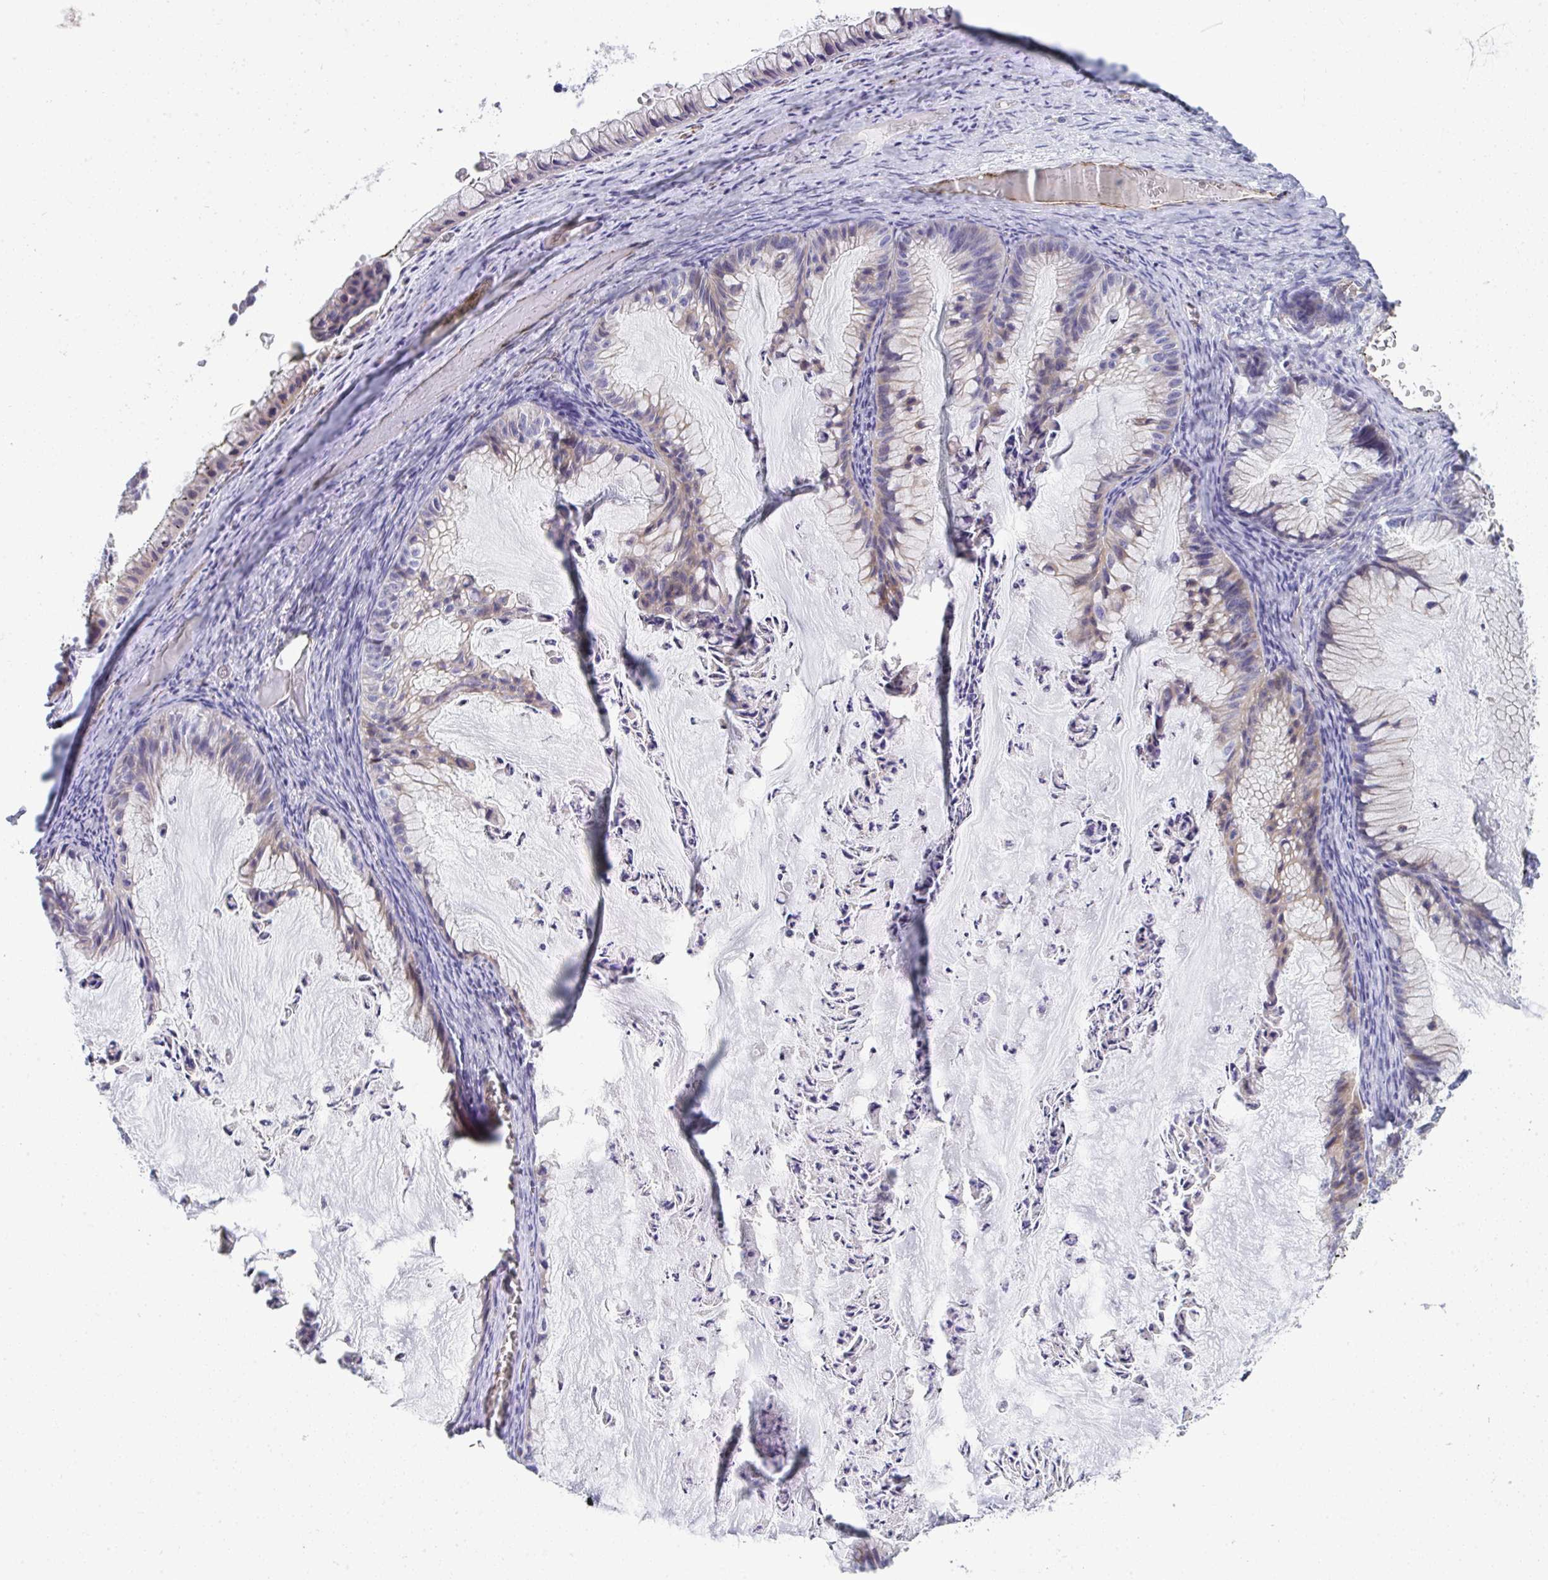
{"staining": {"intensity": "weak", "quantity": "<25%", "location": "cytoplasmic/membranous"}, "tissue": "ovarian cancer", "cell_type": "Tumor cells", "image_type": "cancer", "snomed": [{"axis": "morphology", "description": "Cystadenocarcinoma, mucinous, NOS"}, {"axis": "topography", "description": "Ovary"}], "caption": "DAB immunohistochemical staining of ovarian cancer (mucinous cystadenocarcinoma) reveals no significant staining in tumor cells. (Immunohistochemistry, brightfield microscopy, high magnification).", "gene": "TOR1AIP2", "patient": {"sex": "female", "age": 72}}